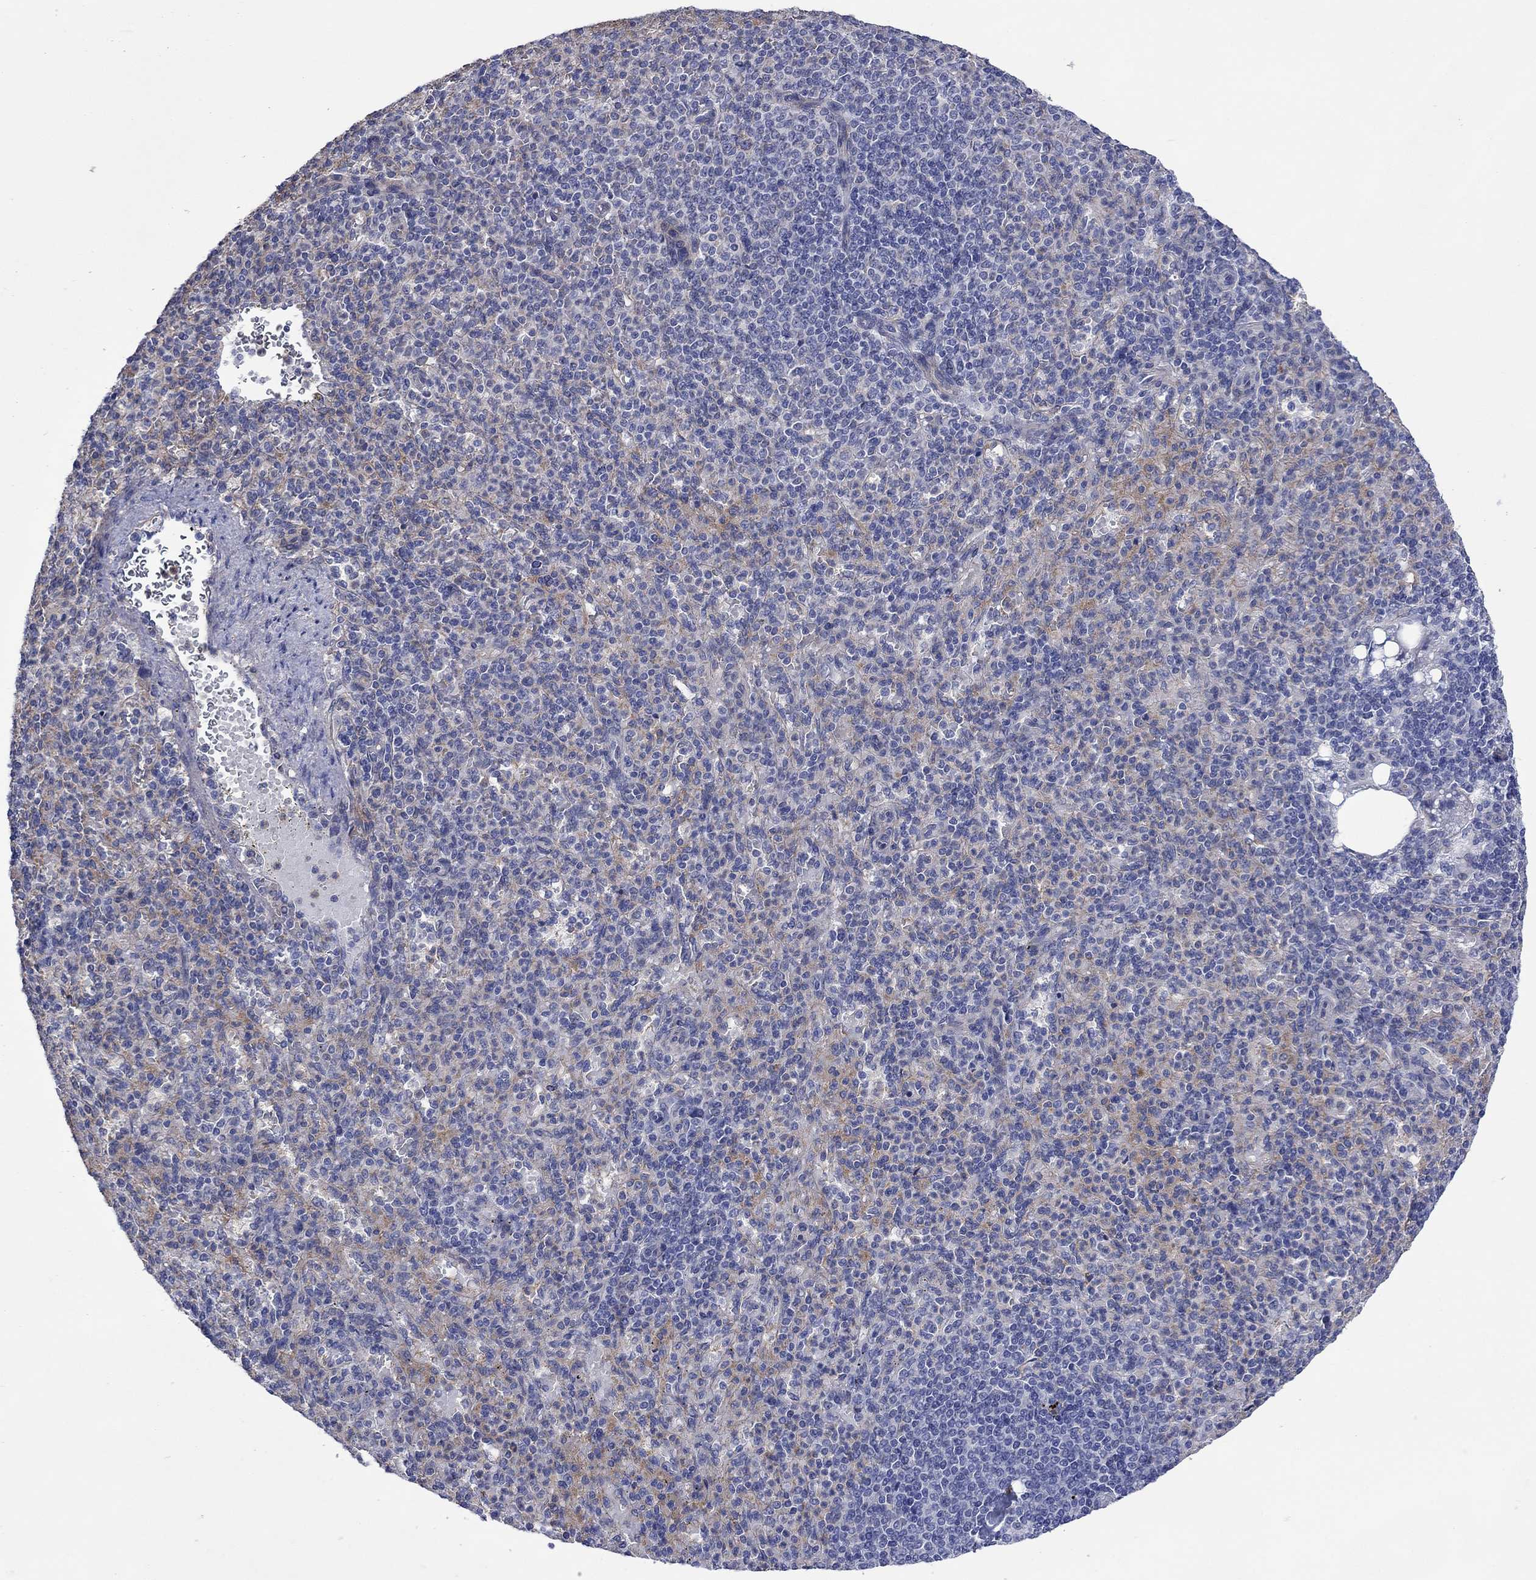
{"staining": {"intensity": "moderate", "quantity": "<25%", "location": "cytoplasmic/membranous"}, "tissue": "spleen", "cell_type": "Cells in red pulp", "image_type": "normal", "snomed": [{"axis": "morphology", "description": "Normal tissue, NOS"}, {"axis": "topography", "description": "Spleen"}], "caption": "Immunohistochemical staining of benign human spleen displays <25% levels of moderate cytoplasmic/membranous protein staining in about <25% of cells in red pulp.", "gene": "TPRN", "patient": {"sex": "female", "age": 74}}